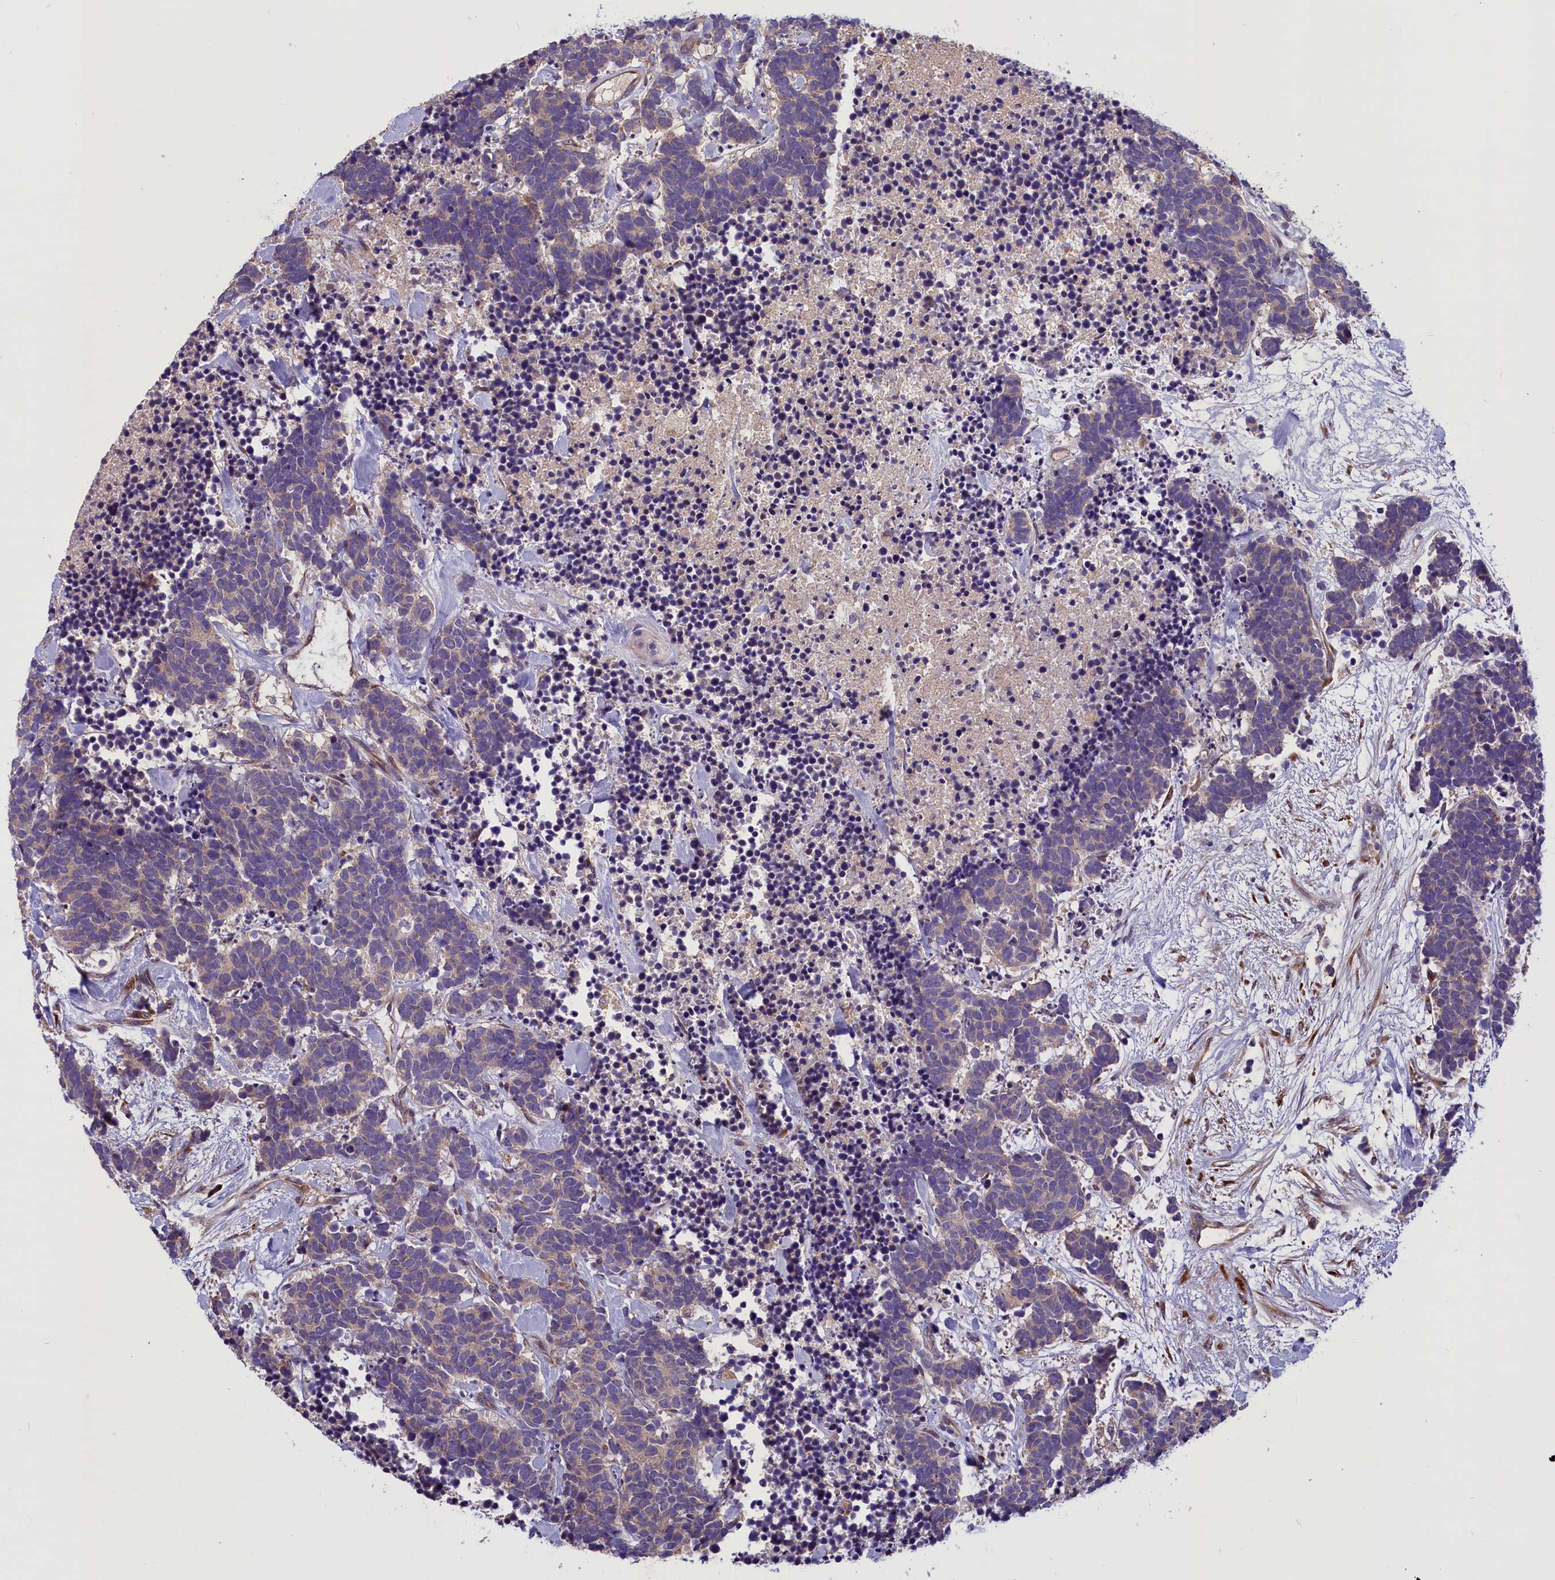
{"staining": {"intensity": "weak", "quantity": ">75%", "location": "cytoplasmic/membranous"}, "tissue": "carcinoid", "cell_type": "Tumor cells", "image_type": "cancer", "snomed": [{"axis": "morphology", "description": "Carcinoma, NOS"}, {"axis": "morphology", "description": "Carcinoid, malignant, NOS"}, {"axis": "topography", "description": "Prostate"}], "caption": "A micrograph showing weak cytoplasmic/membranous expression in about >75% of tumor cells in carcinoid, as visualized by brown immunohistochemical staining.", "gene": "FRY", "patient": {"sex": "male", "age": 57}}